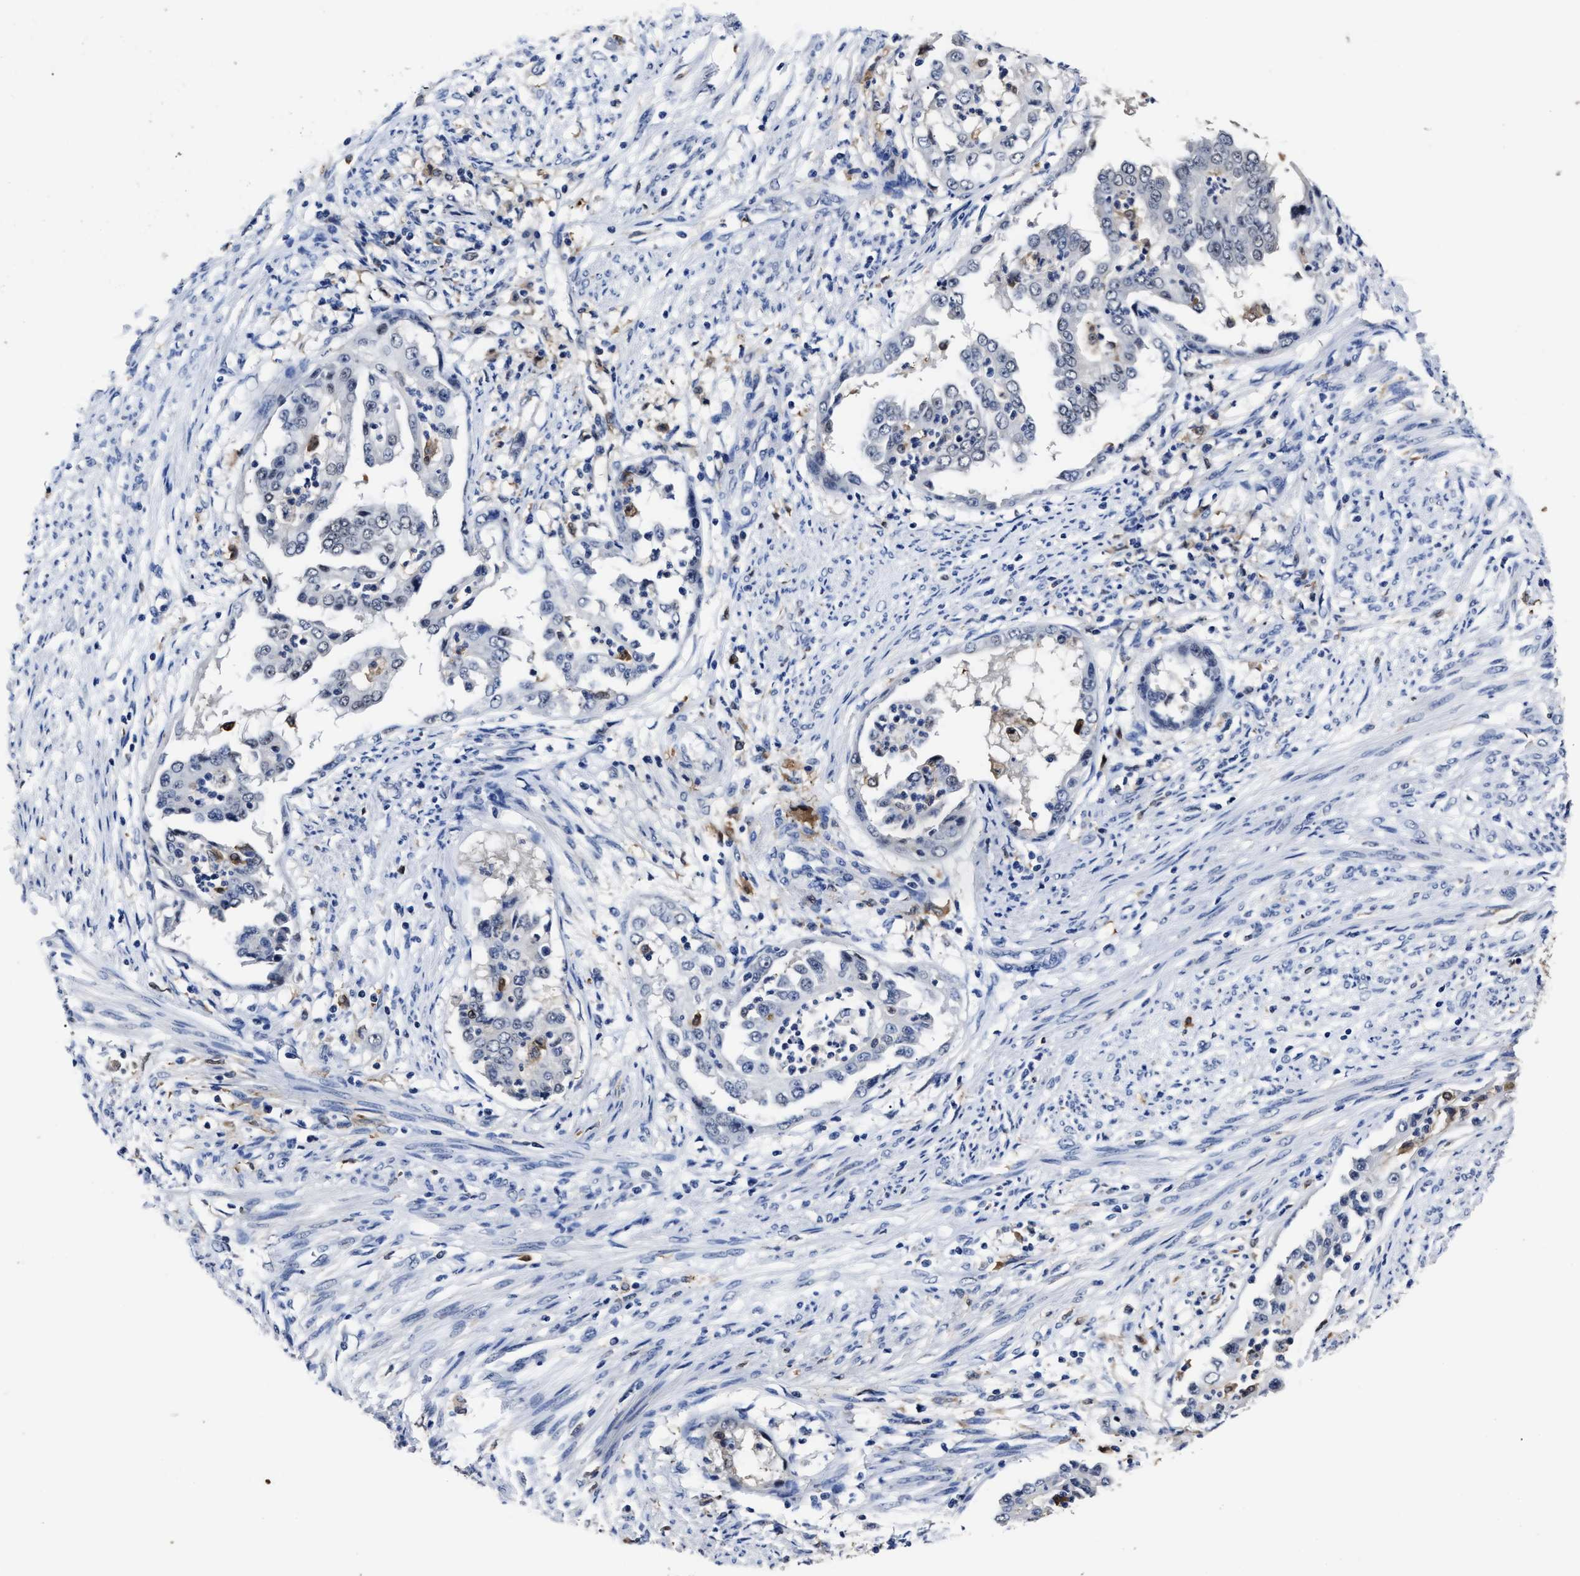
{"staining": {"intensity": "negative", "quantity": "none", "location": "none"}, "tissue": "endometrial cancer", "cell_type": "Tumor cells", "image_type": "cancer", "snomed": [{"axis": "morphology", "description": "Adenocarcinoma, NOS"}, {"axis": "topography", "description": "Endometrium"}], "caption": "Immunohistochemistry micrograph of endometrial cancer stained for a protein (brown), which demonstrates no staining in tumor cells.", "gene": "PRPF4B", "patient": {"sex": "female", "age": 85}}